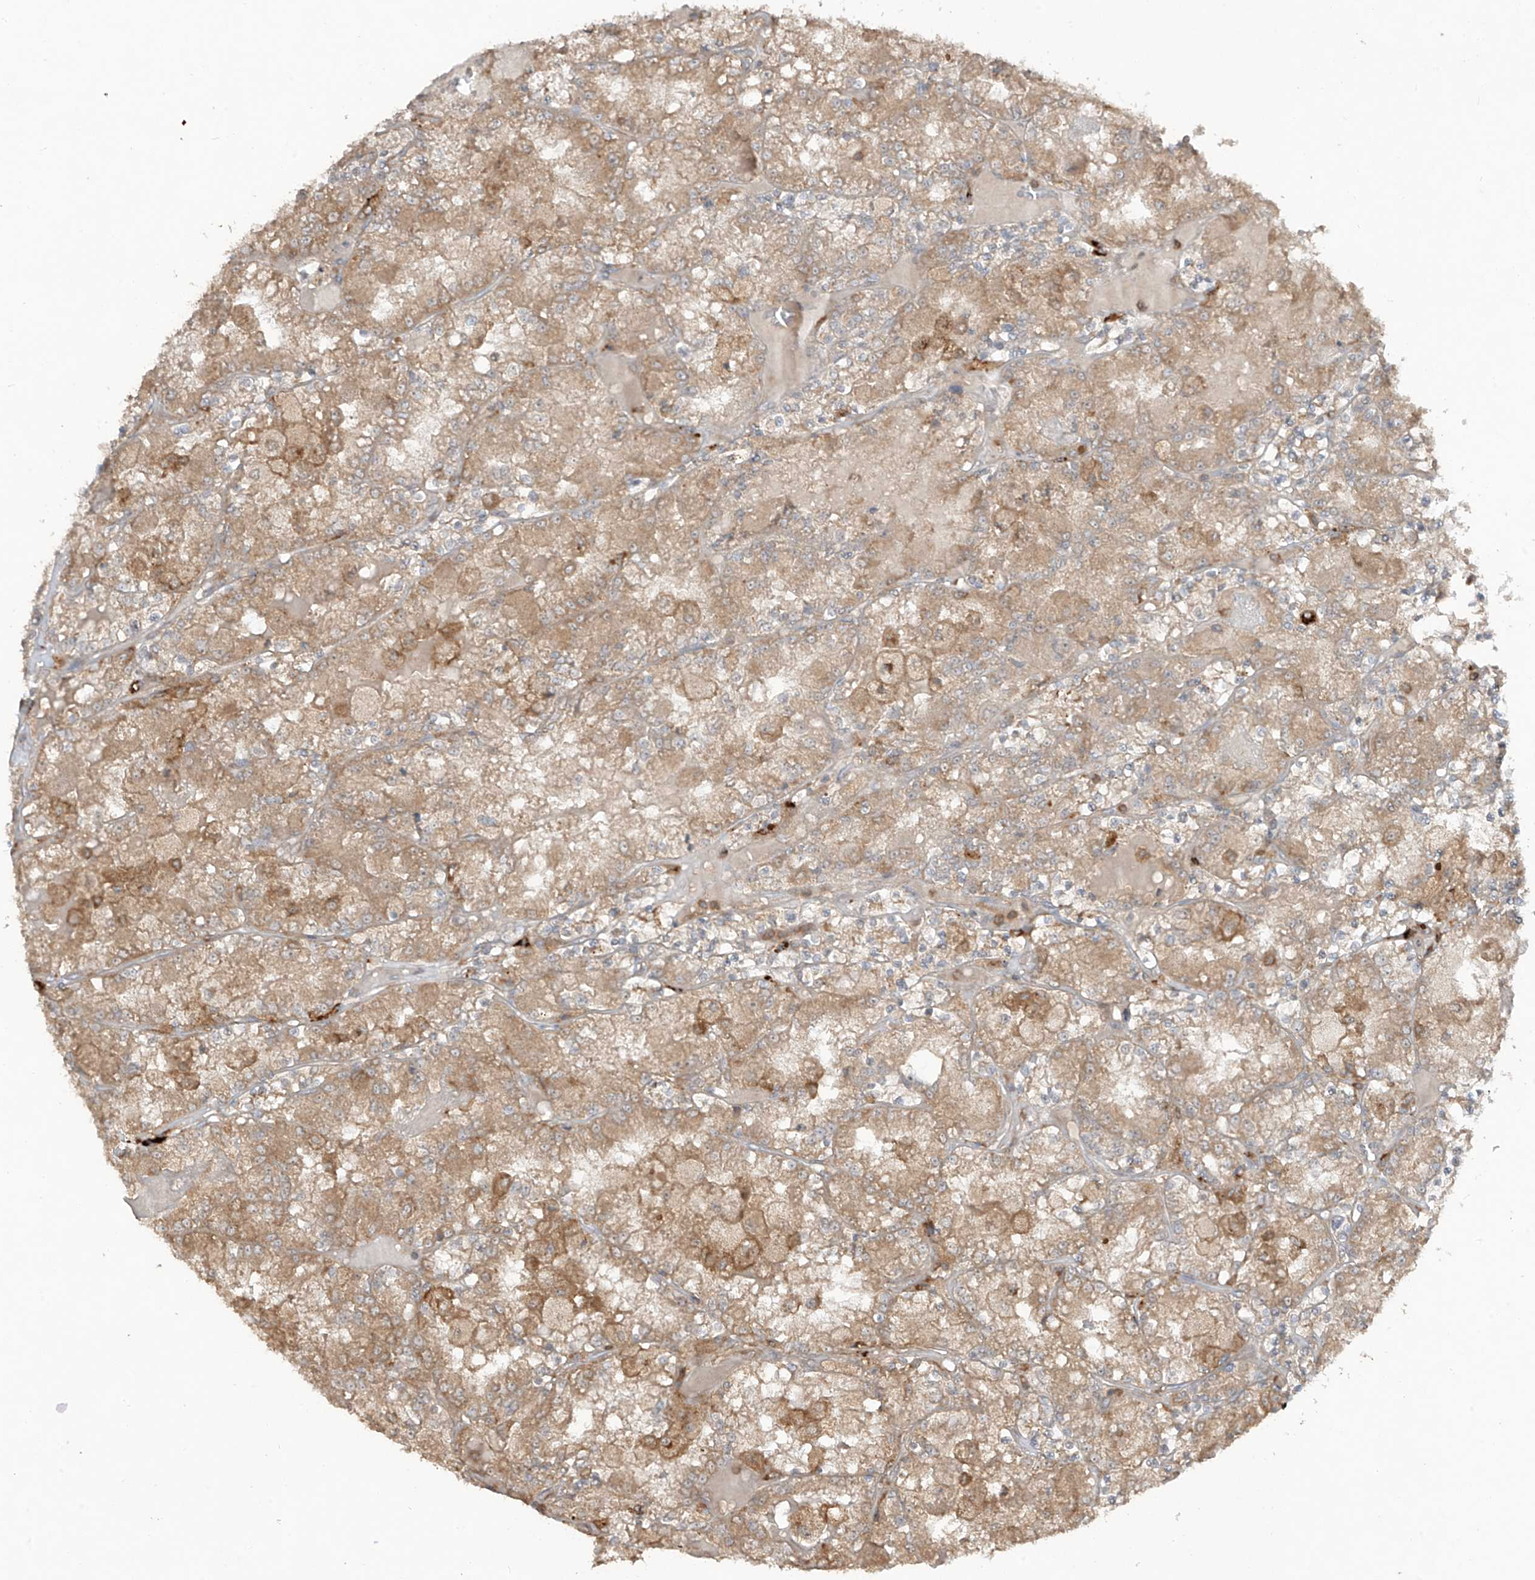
{"staining": {"intensity": "moderate", "quantity": ">75%", "location": "cytoplasmic/membranous"}, "tissue": "renal cancer", "cell_type": "Tumor cells", "image_type": "cancer", "snomed": [{"axis": "morphology", "description": "Adenocarcinoma, NOS"}, {"axis": "topography", "description": "Kidney"}], "caption": "Renal cancer stained for a protein (brown) demonstrates moderate cytoplasmic/membranous positive expression in approximately >75% of tumor cells.", "gene": "LDAH", "patient": {"sex": "female", "age": 56}}